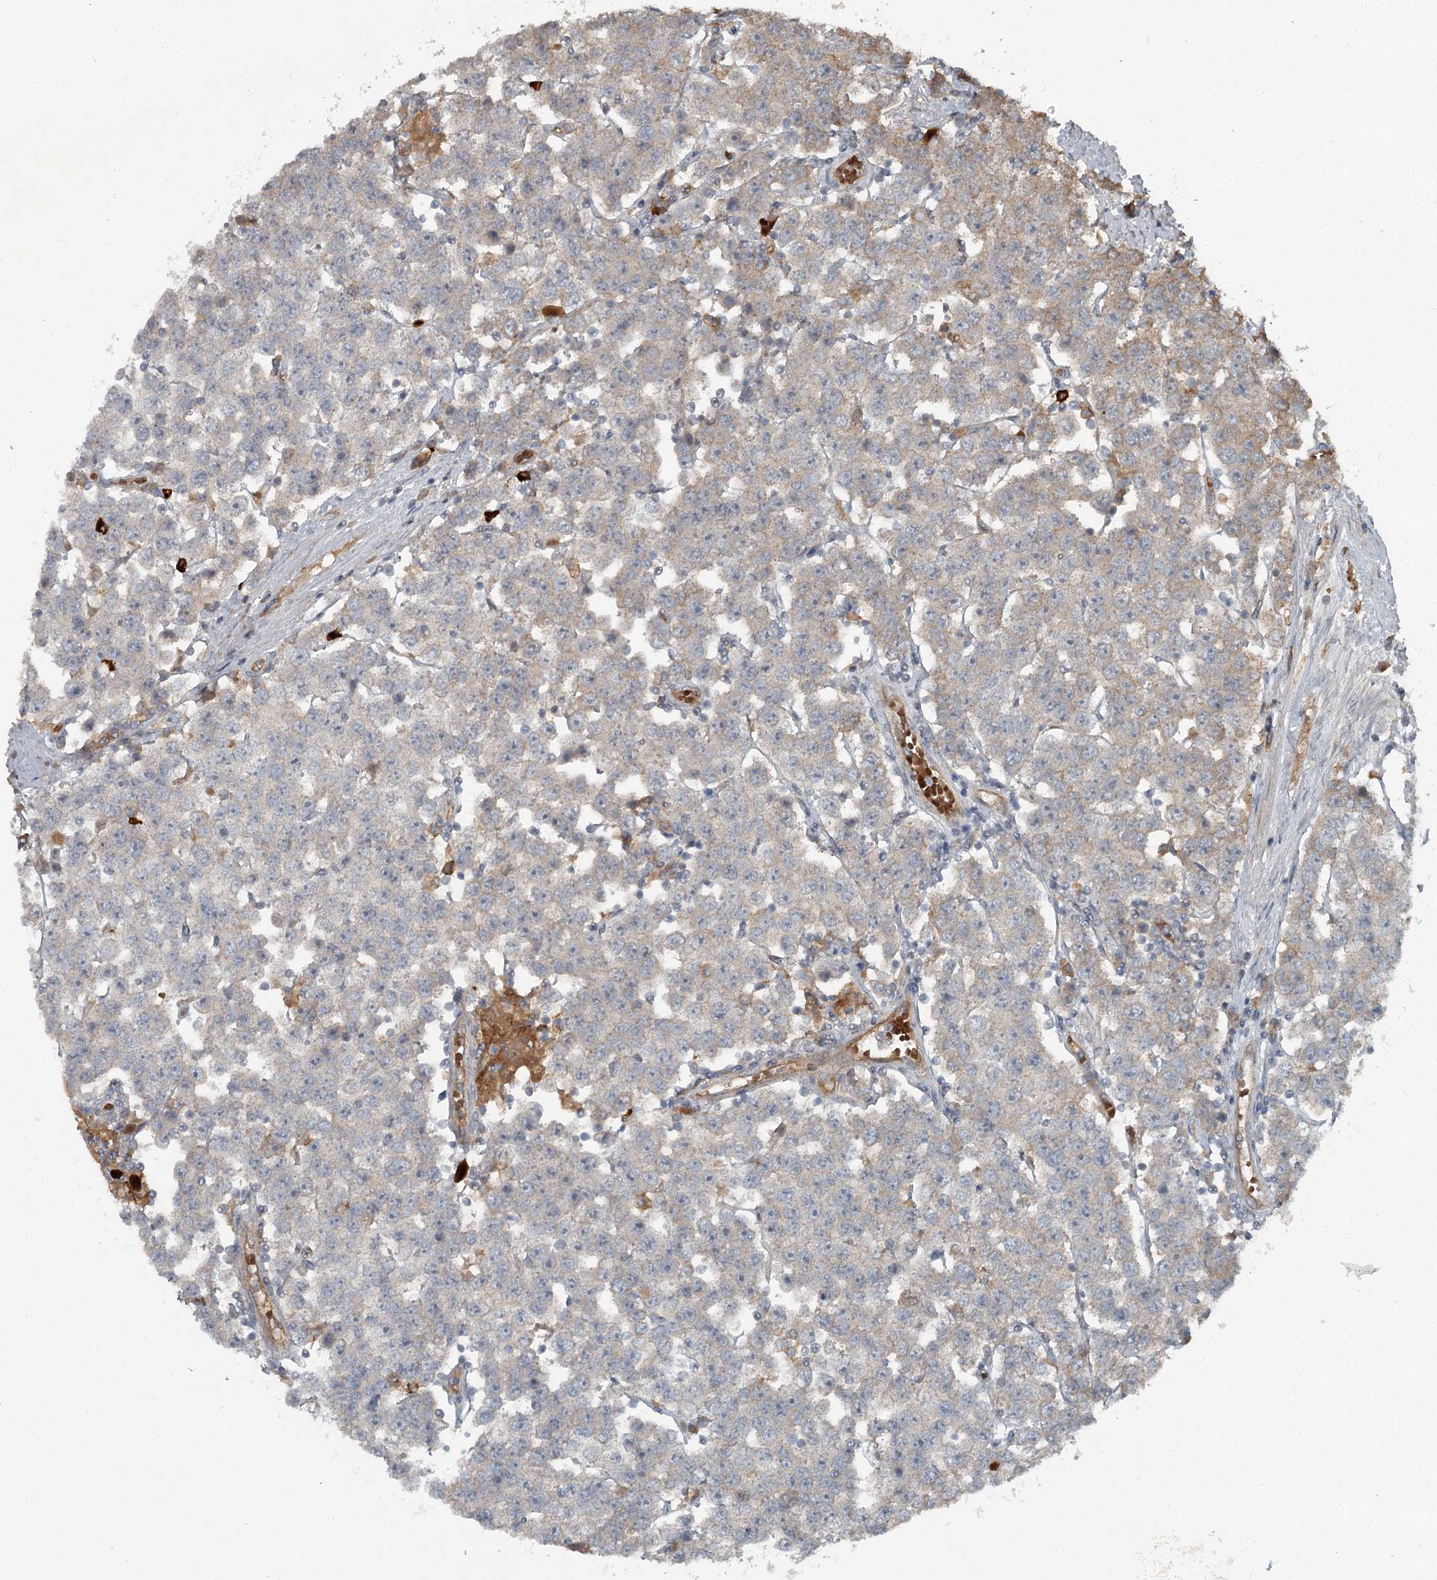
{"staining": {"intensity": "weak", "quantity": "25%-75%", "location": "cytoplasmic/membranous"}, "tissue": "testis cancer", "cell_type": "Tumor cells", "image_type": "cancer", "snomed": [{"axis": "morphology", "description": "Seminoma, NOS"}, {"axis": "topography", "description": "Testis"}], "caption": "Brown immunohistochemical staining in testis cancer (seminoma) reveals weak cytoplasmic/membranous positivity in approximately 25%-75% of tumor cells. The staining was performed using DAB (3,3'-diaminobenzidine), with brown indicating positive protein expression. Nuclei are stained blue with hematoxylin.", "gene": "SLC39A8", "patient": {"sex": "male", "age": 28}}